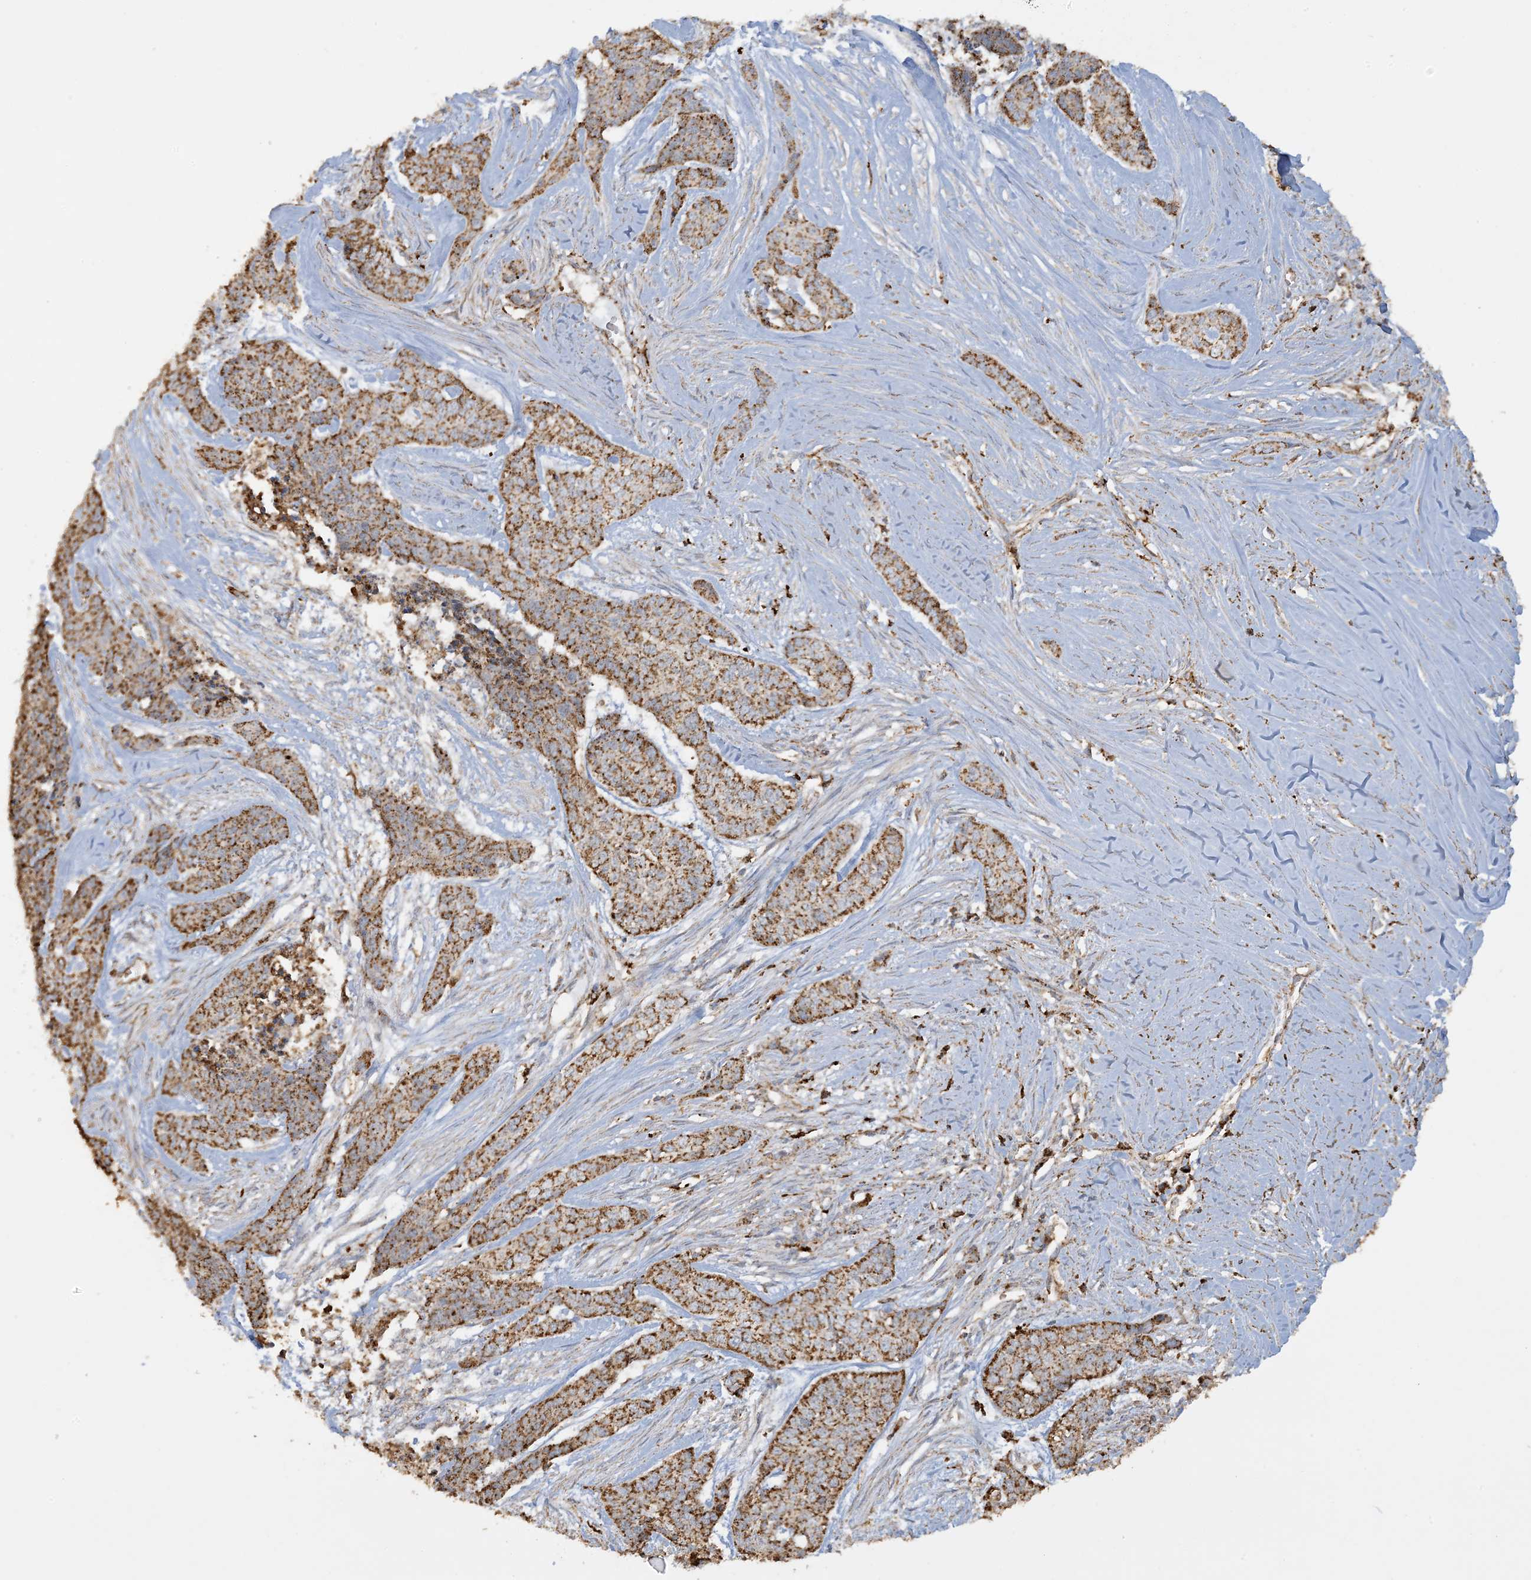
{"staining": {"intensity": "moderate", "quantity": ">75%", "location": "cytoplasmic/membranous"}, "tissue": "skin cancer", "cell_type": "Tumor cells", "image_type": "cancer", "snomed": [{"axis": "morphology", "description": "Basal cell carcinoma"}, {"axis": "topography", "description": "Skin"}], "caption": "The immunohistochemical stain highlights moderate cytoplasmic/membranous staining in tumor cells of basal cell carcinoma (skin) tissue.", "gene": "AGA", "patient": {"sex": "female", "age": 64}}